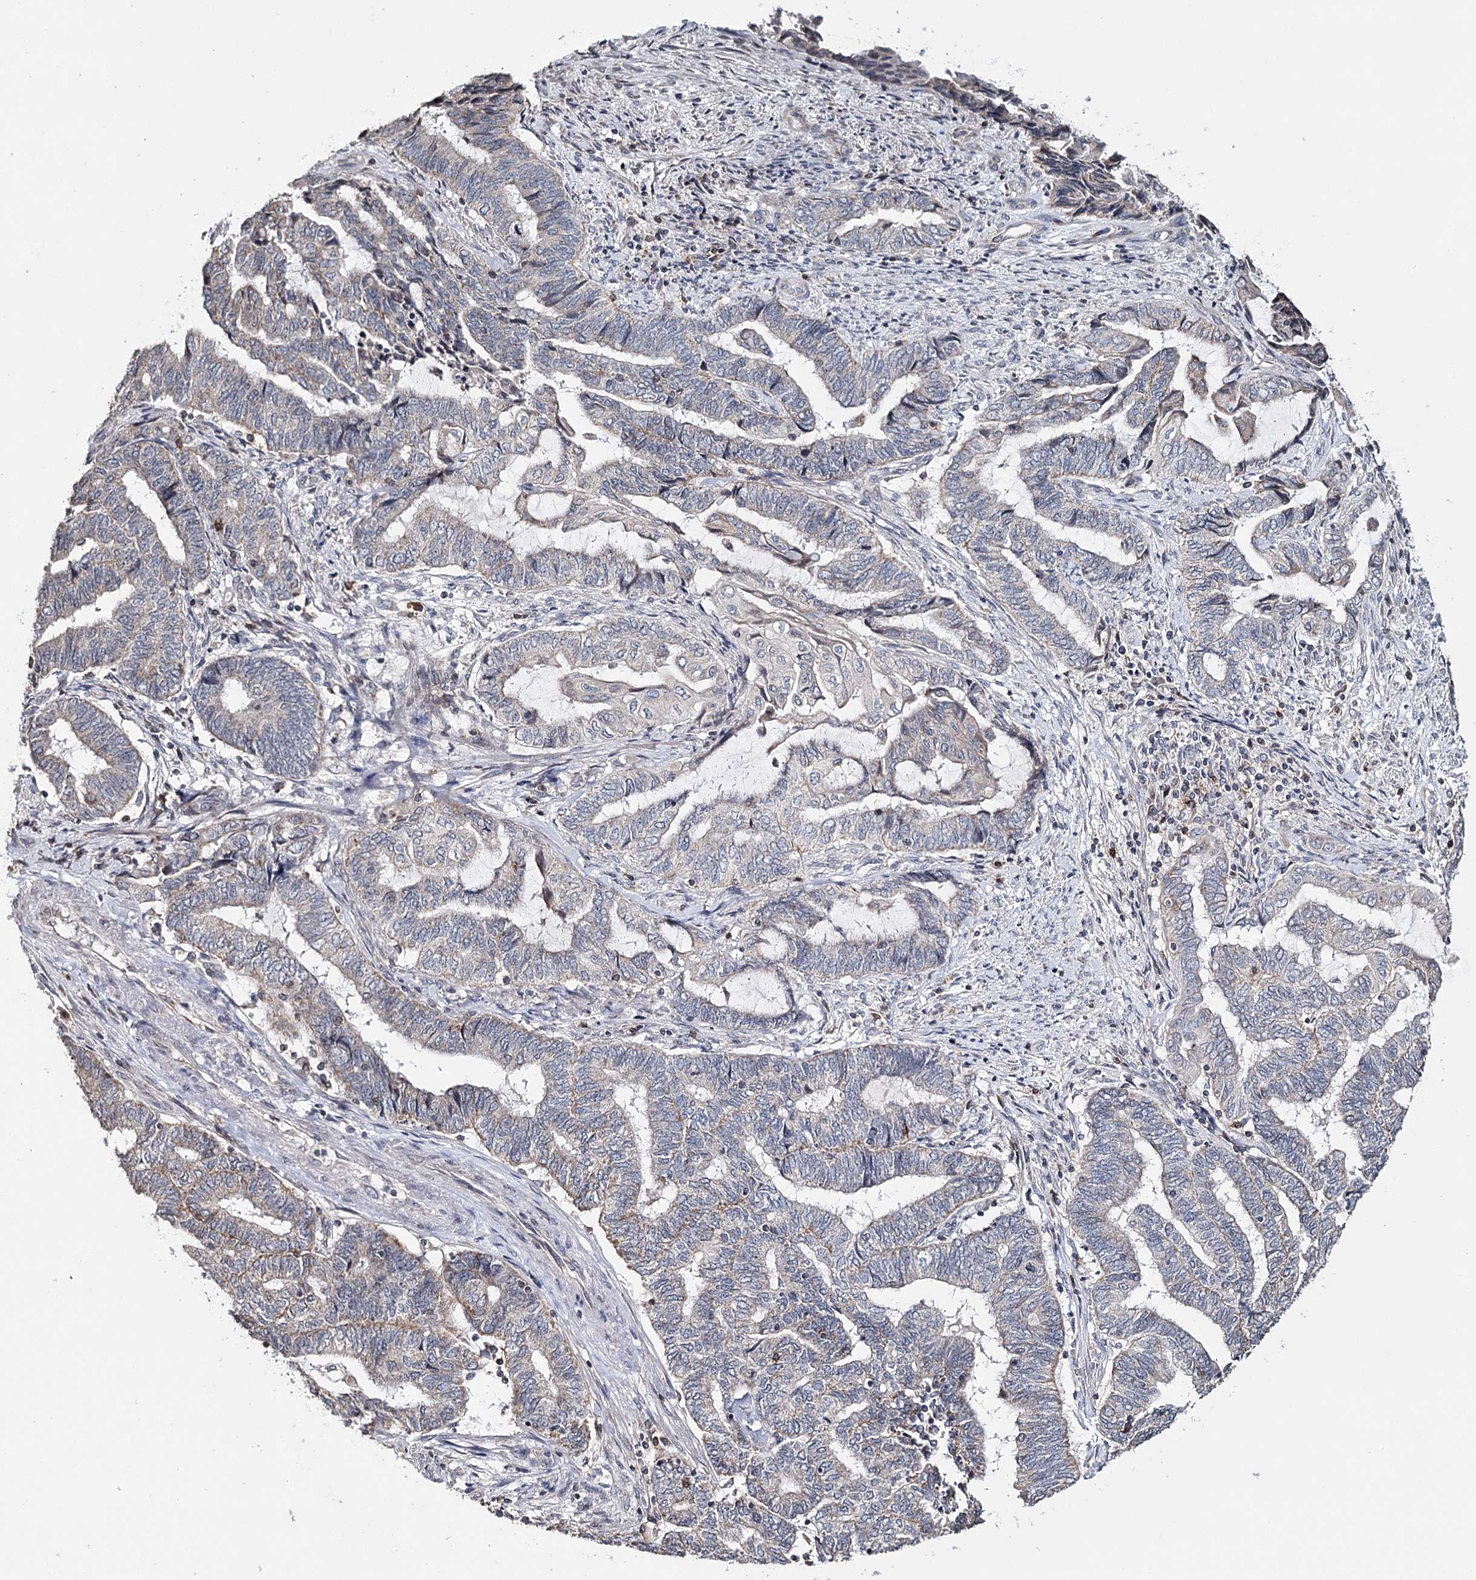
{"staining": {"intensity": "weak", "quantity": "<25%", "location": "cytoplasmic/membranous"}, "tissue": "endometrial cancer", "cell_type": "Tumor cells", "image_type": "cancer", "snomed": [{"axis": "morphology", "description": "Adenocarcinoma, NOS"}, {"axis": "topography", "description": "Uterus"}, {"axis": "topography", "description": "Endometrium"}], "caption": "DAB (3,3'-diaminobenzidine) immunohistochemical staining of human endometrial adenocarcinoma demonstrates no significant expression in tumor cells.", "gene": "ICOS", "patient": {"sex": "female", "age": 70}}